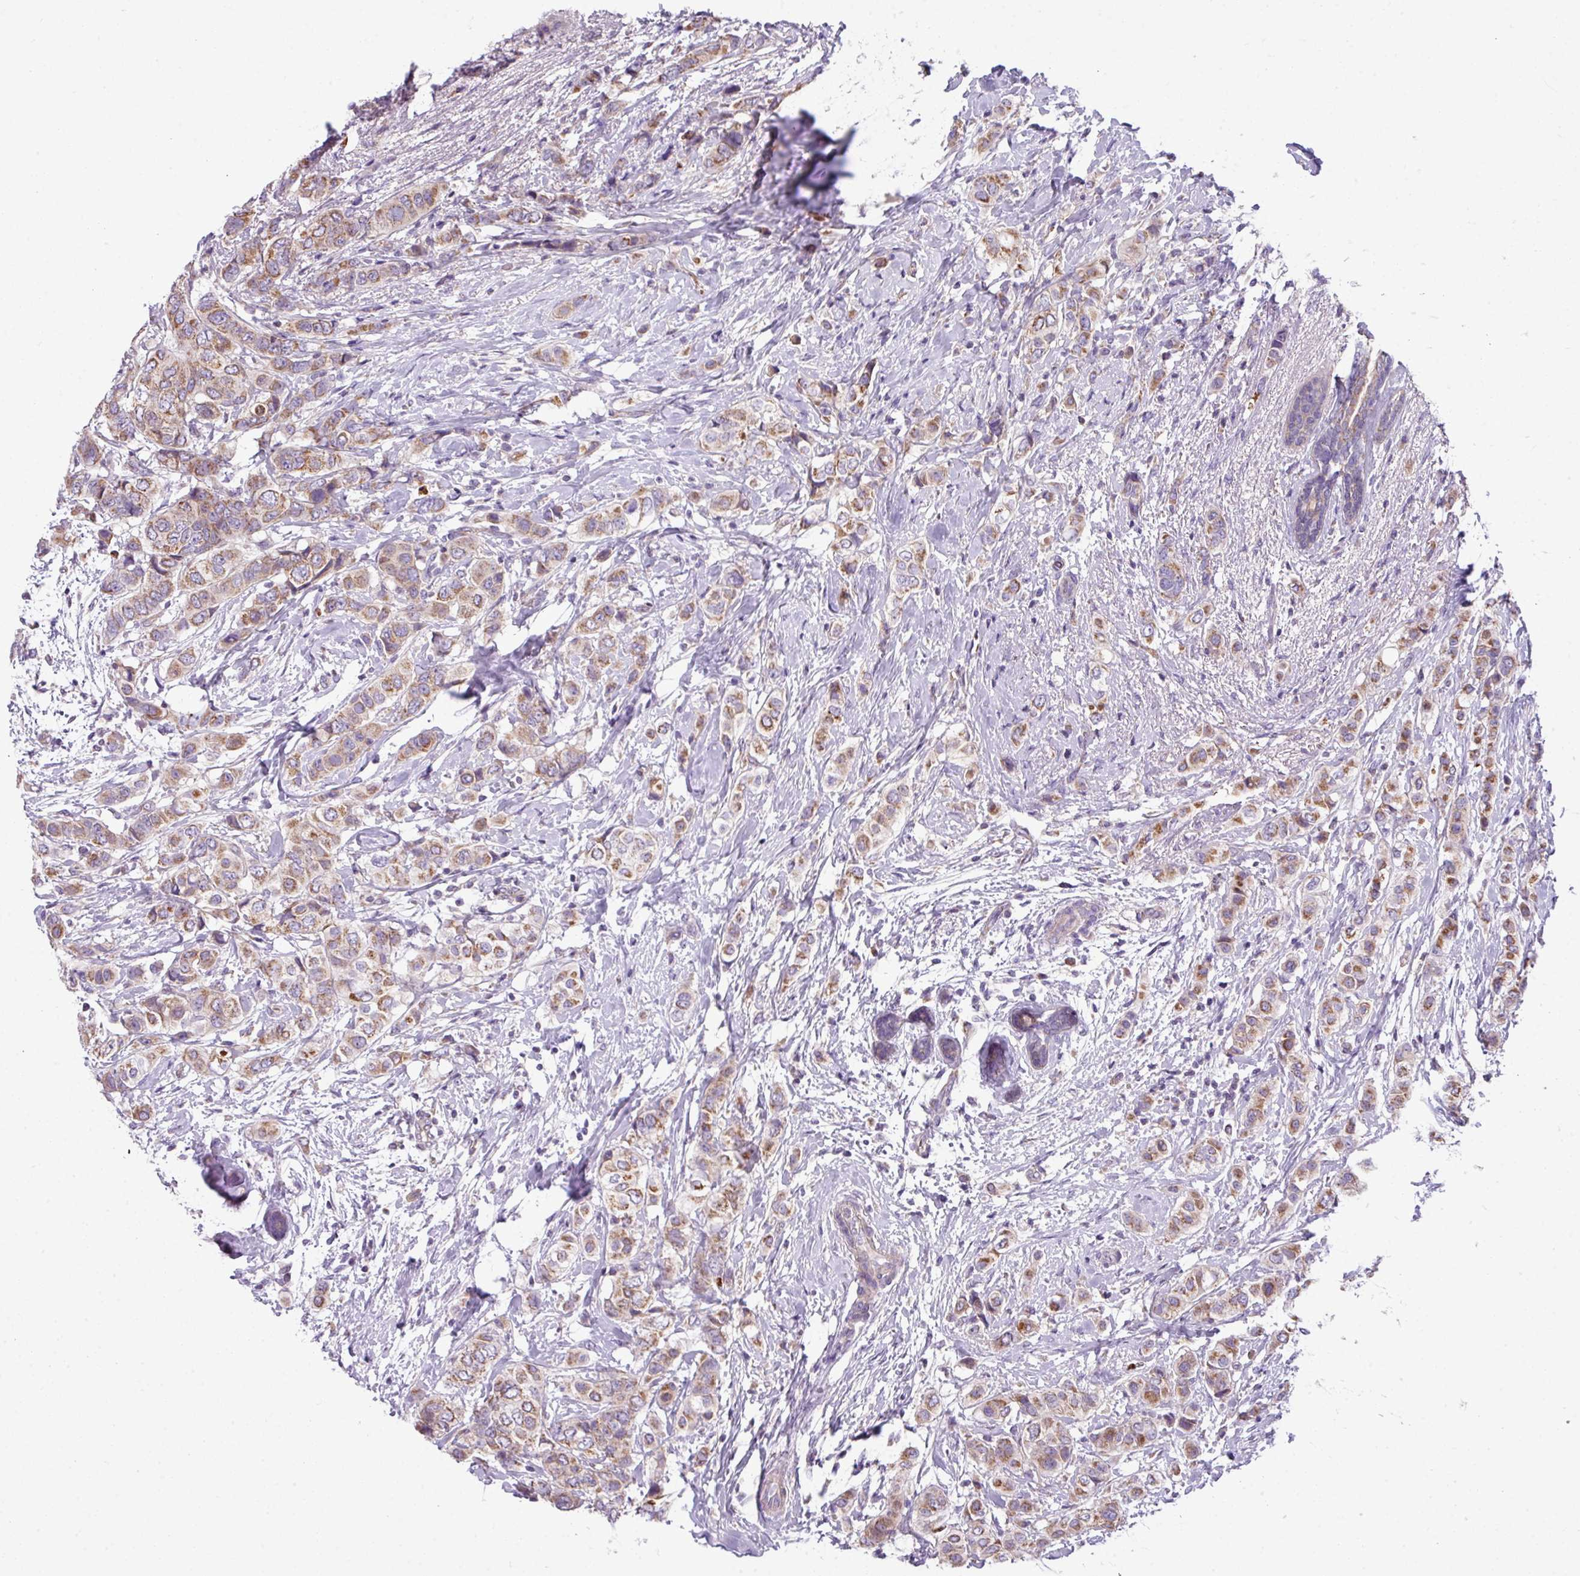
{"staining": {"intensity": "moderate", "quantity": ">75%", "location": "cytoplasmic/membranous"}, "tissue": "breast cancer", "cell_type": "Tumor cells", "image_type": "cancer", "snomed": [{"axis": "morphology", "description": "Lobular carcinoma"}, {"axis": "topography", "description": "Breast"}], "caption": "Immunohistochemical staining of breast cancer (lobular carcinoma) reveals moderate cytoplasmic/membranous protein positivity in about >75% of tumor cells.", "gene": "LRRC9", "patient": {"sex": "female", "age": 51}}